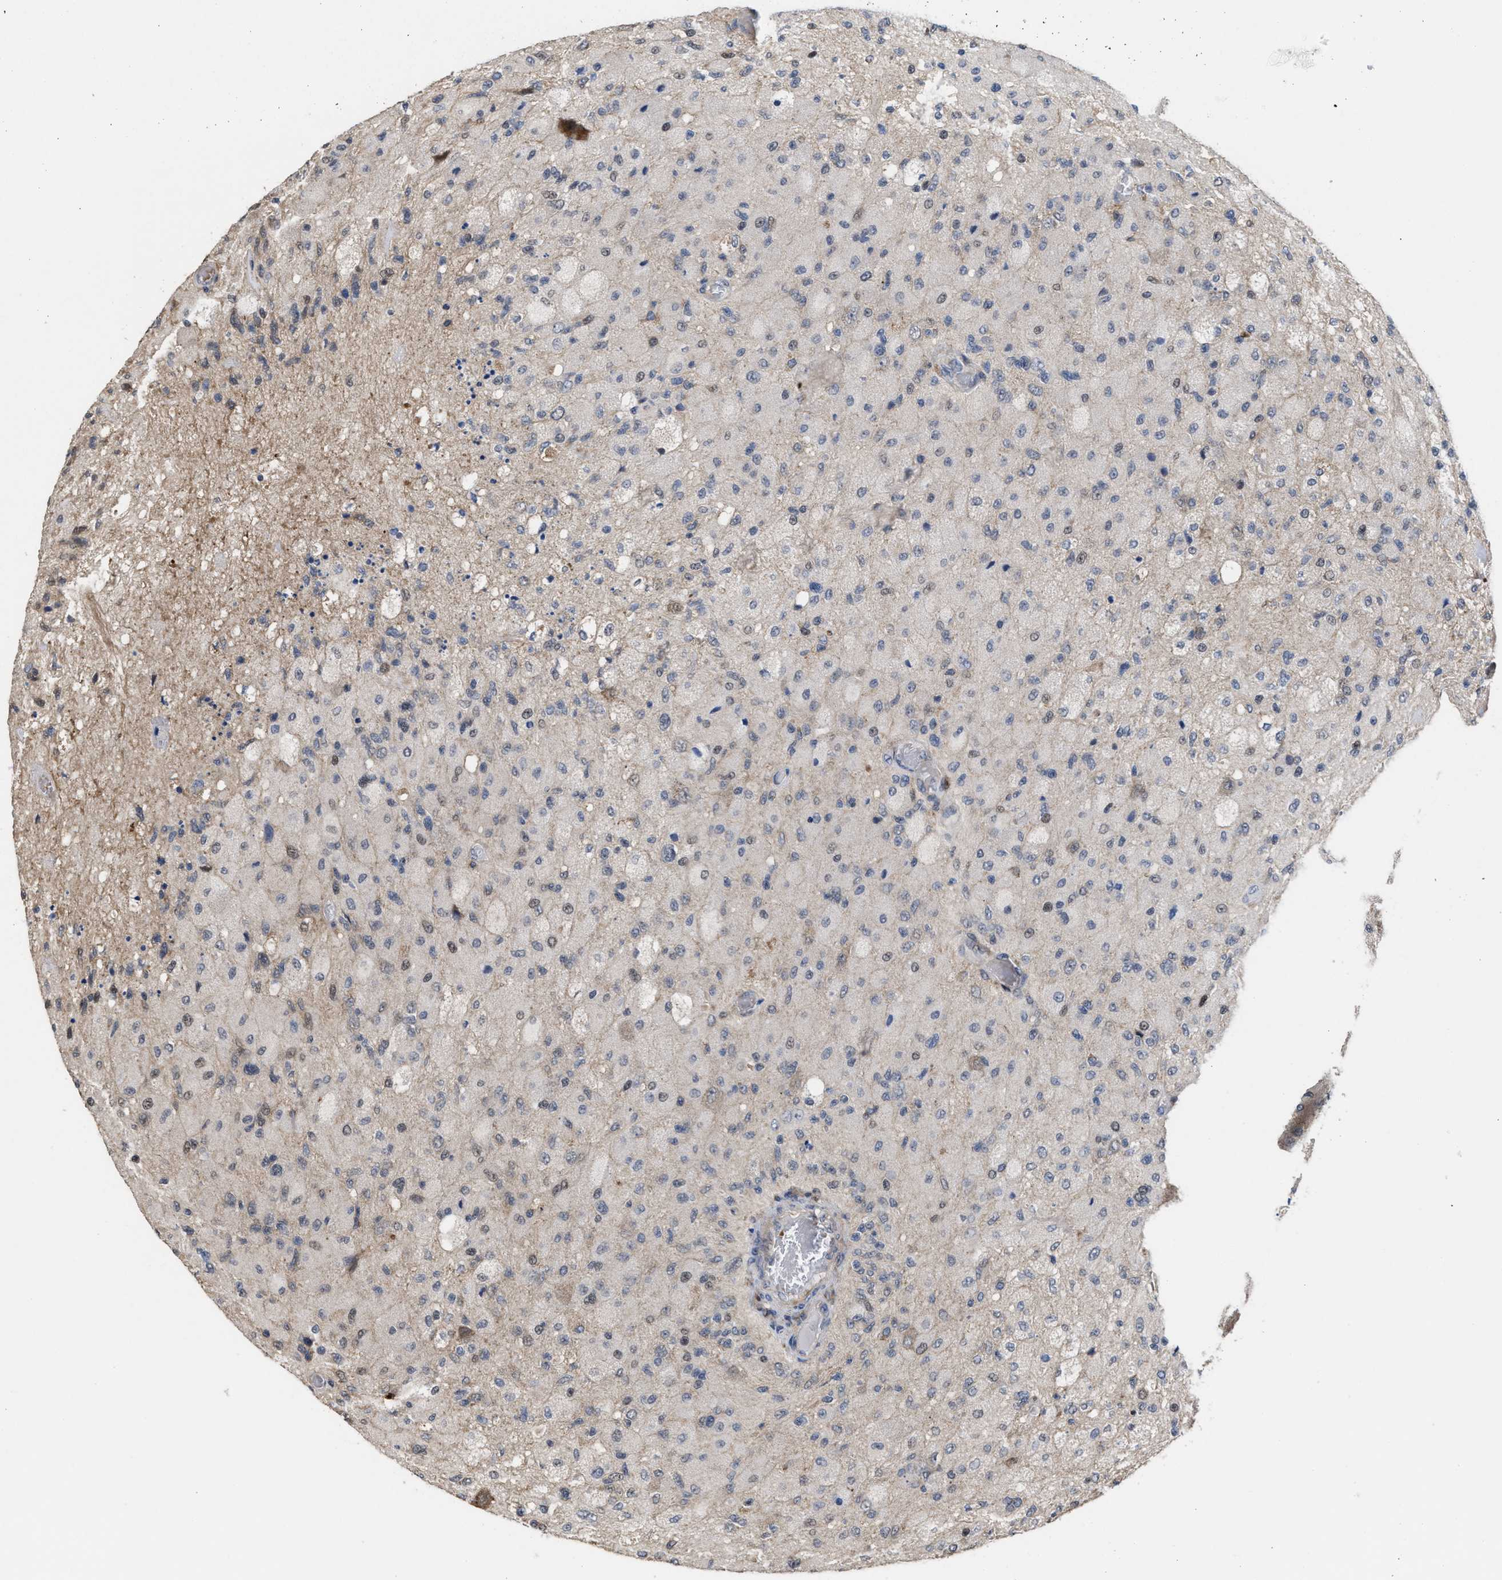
{"staining": {"intensity": "negative", "quantity": "none", "location": "none"}, "tissue": "glioma", "cell_type": "Tumor cells", "image_type": "cancer", "snomed": [{"axis": "morphology", "description": "Normal tissue, NOS"}, {"axis": "morphology", "description": "Glioma, malignant, High grade"}, {"axis": "topography", "description": "Cerebral cortex"}], "caption": "An immunohistochemistry (IHC) photomicrograph of glioma is shown. There is no staining in tumor cells of glioma. (Brightfield microscopy of DAB immunohistochemistry (IHC) at high magnification).", "gene": "PTPRE", "patient": {"sex": "male", "age": 77}}